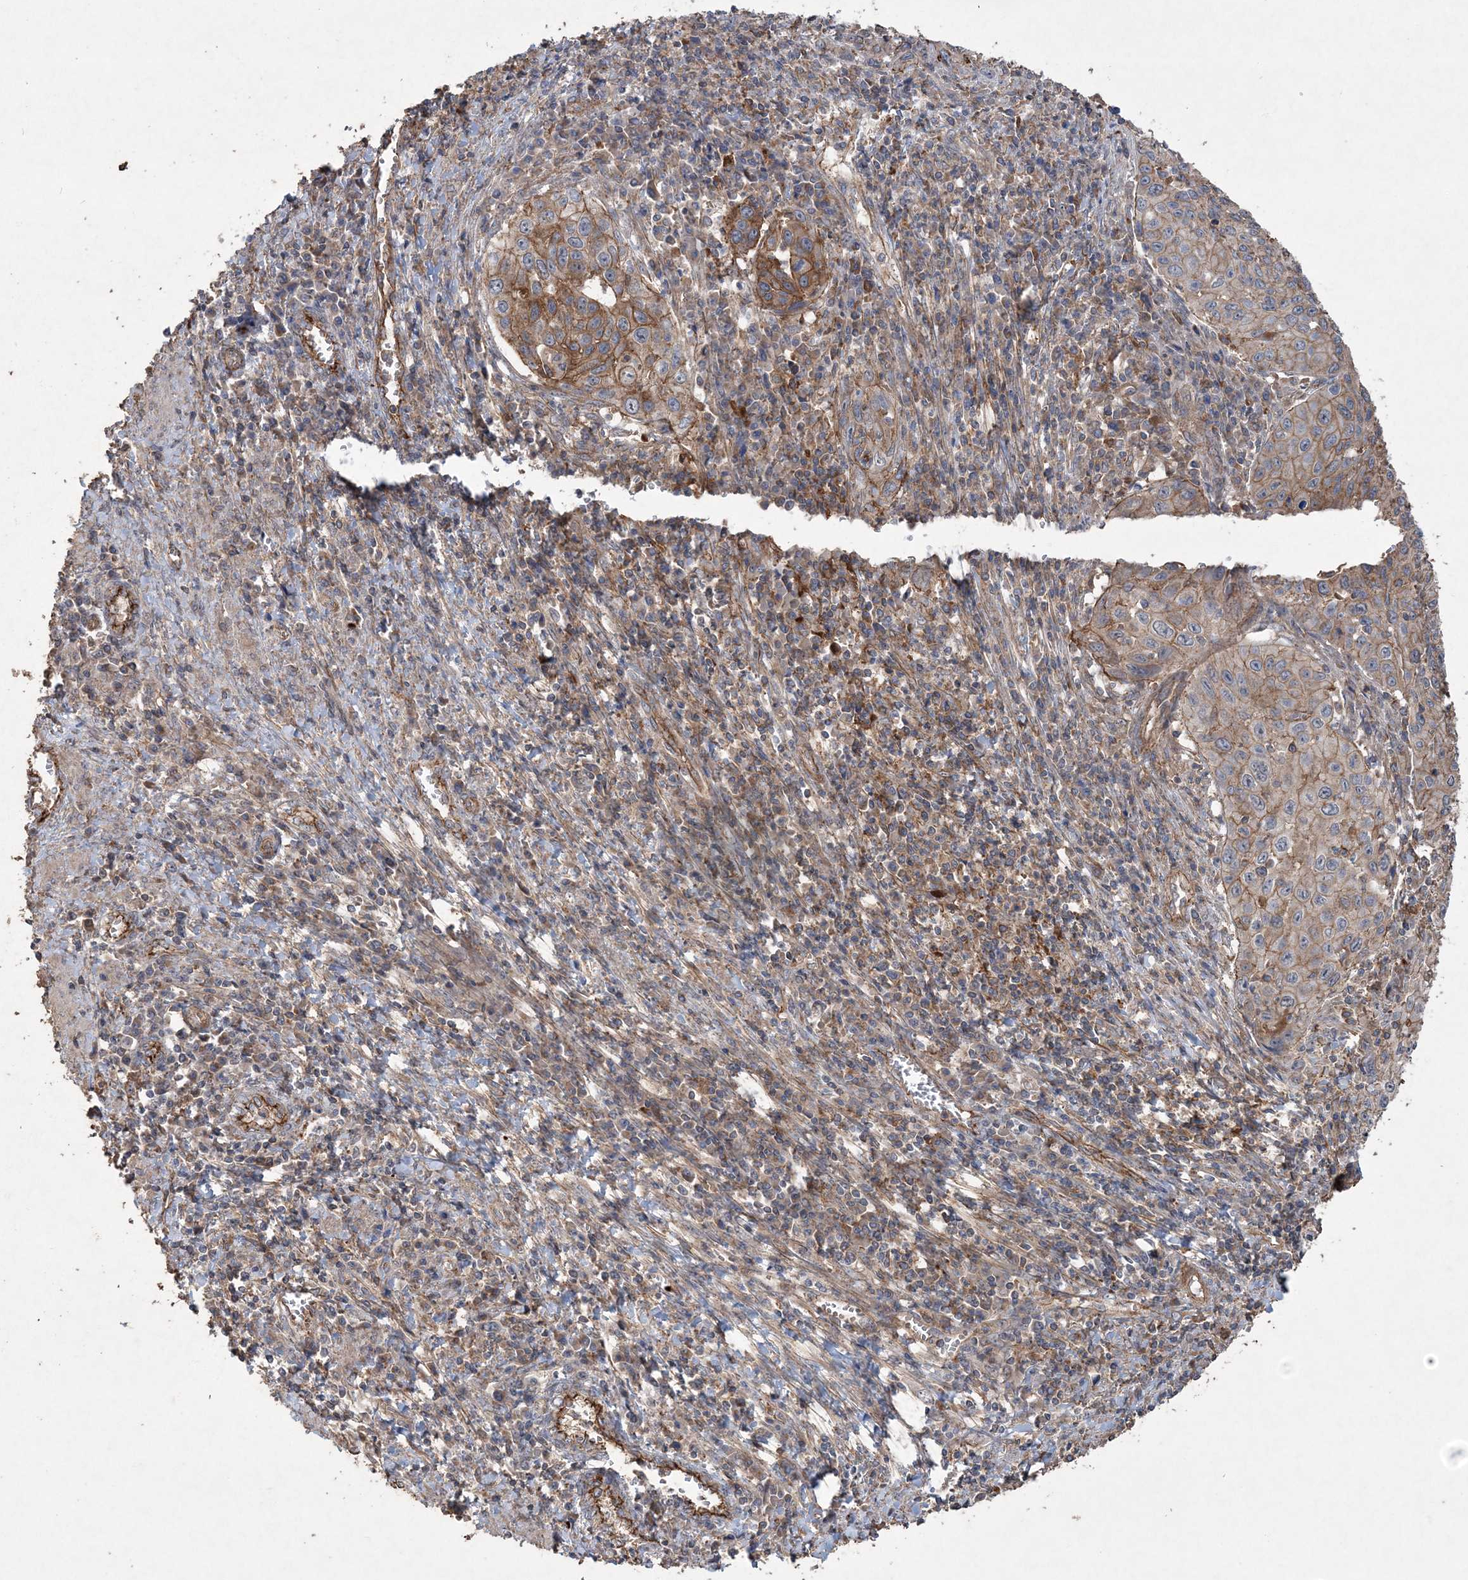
{"staining": {"intensity": "moderate", "quantity": ">75%", "location": "cytoplasmic/membranous"}, "tissue": "cervical cancer", "cell_type": "Tumor cells", "image_type": "cancer", "snomed": [{"axis": "morphology", "description": "Squamous cell carcinoma, NOS"}, {"axis": "topography", "description": "Cervix"}], "caption": "This image displays immunohistochemistry staining of cervical cancer, with medium moderate cytoplasmic/membranous positivity in approximately >75% of tumor cells.", "gene": "TTC7A", "patient": {"sex": "female", "age": 32}}